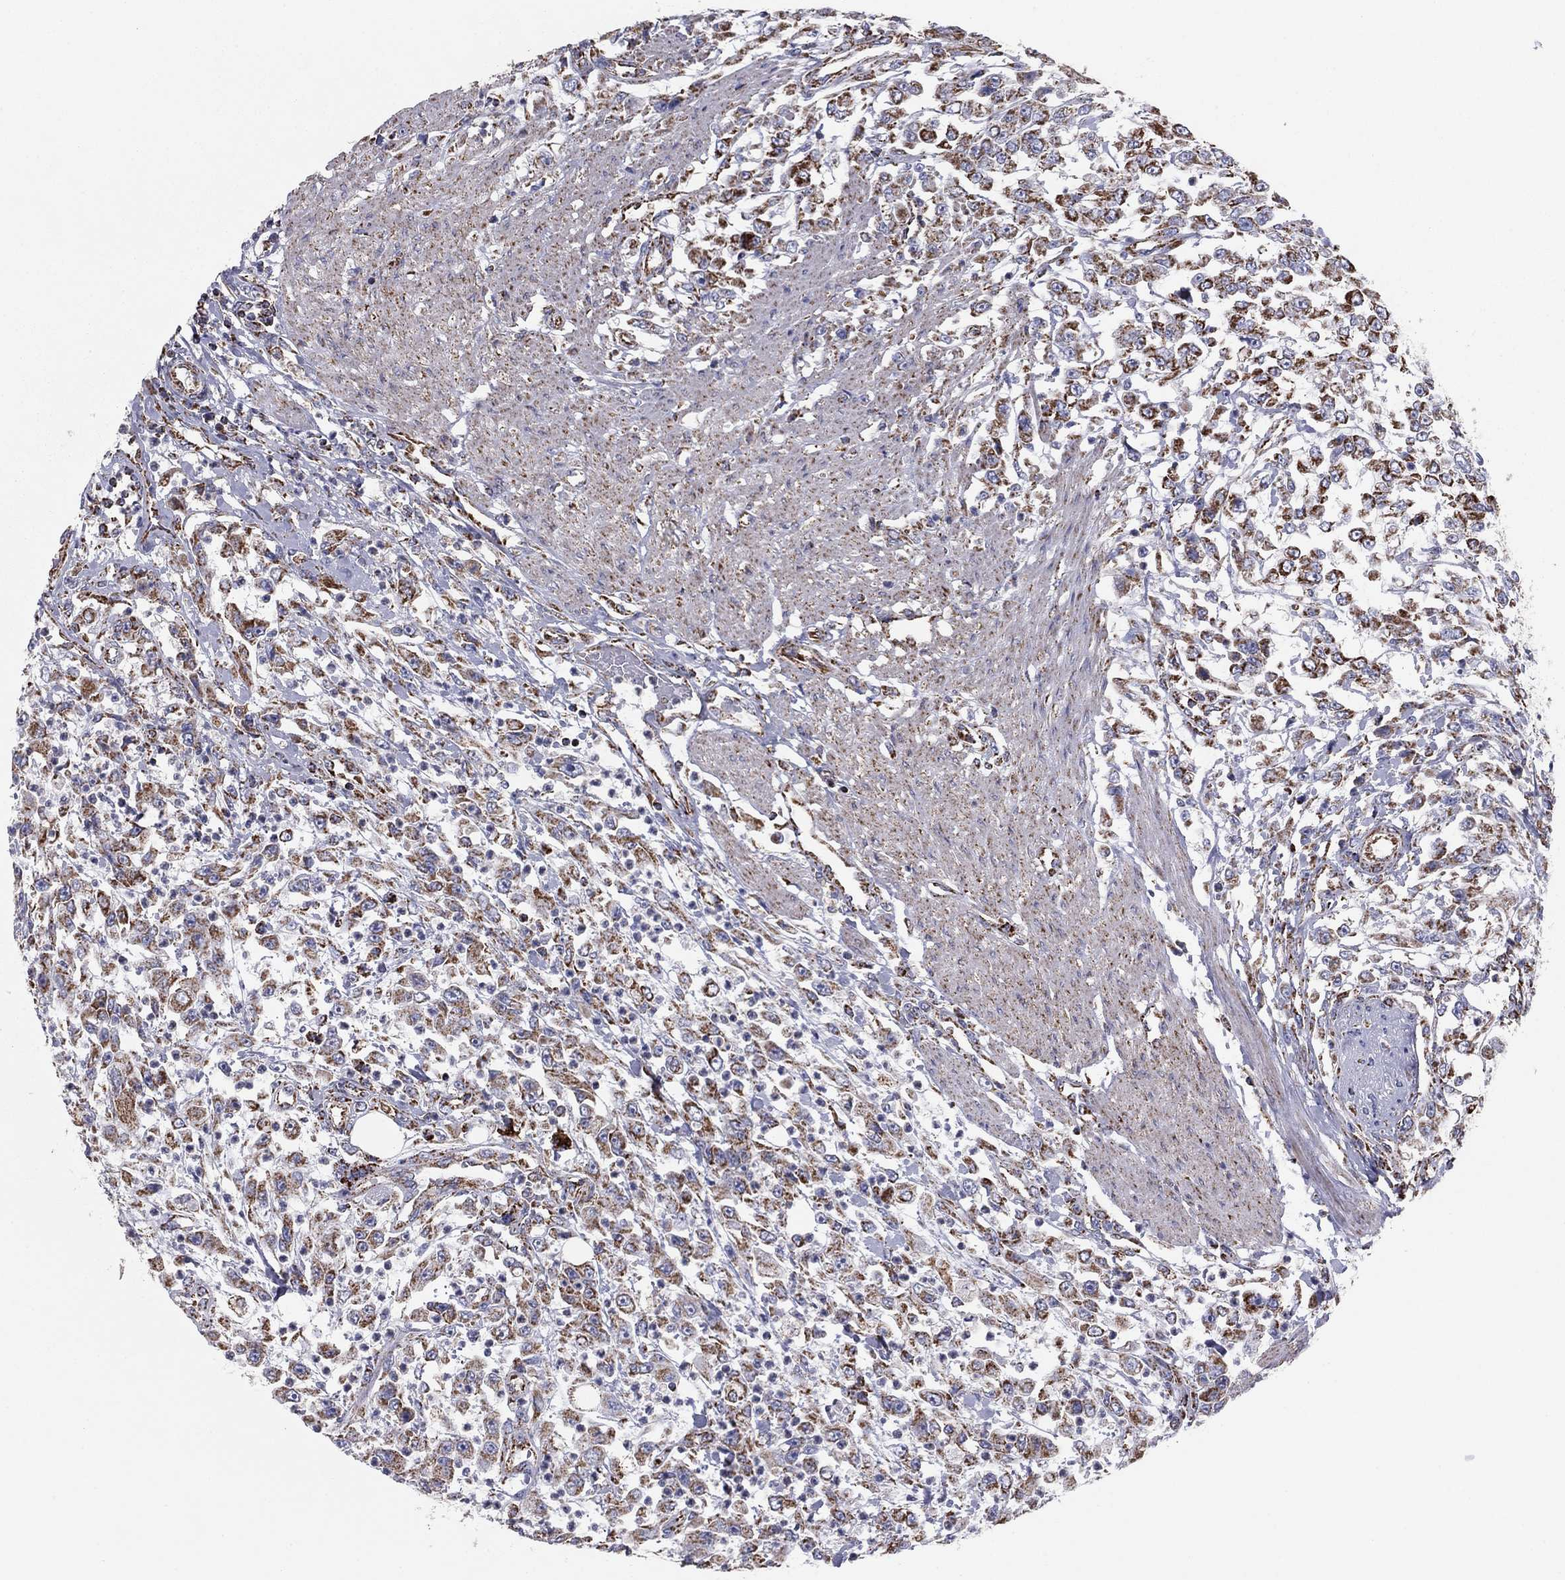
{"staining": {"intensity": "strong", "quantity": "25%-75%", "location": "cytoplasmic/membranous"}, "tissue": "urothelial cancer", "cell_type": "Tumor cells", "image_type": "cancer", "snomed": [{"axis": "morphology", "description": "Urothelial carcinoma, High grade"}, {"axis": "topography", "description": "Urinary bladder"}], "caption": "Urothelial carcinoma (high-grade) tissue displays strong cytoplasmic/membranous expression in about 25%-75% of tumor cells, visualized by immunohistochemistry.", "gene": "NDUFV1", "patient": {"sex": "male", "age": 46}}